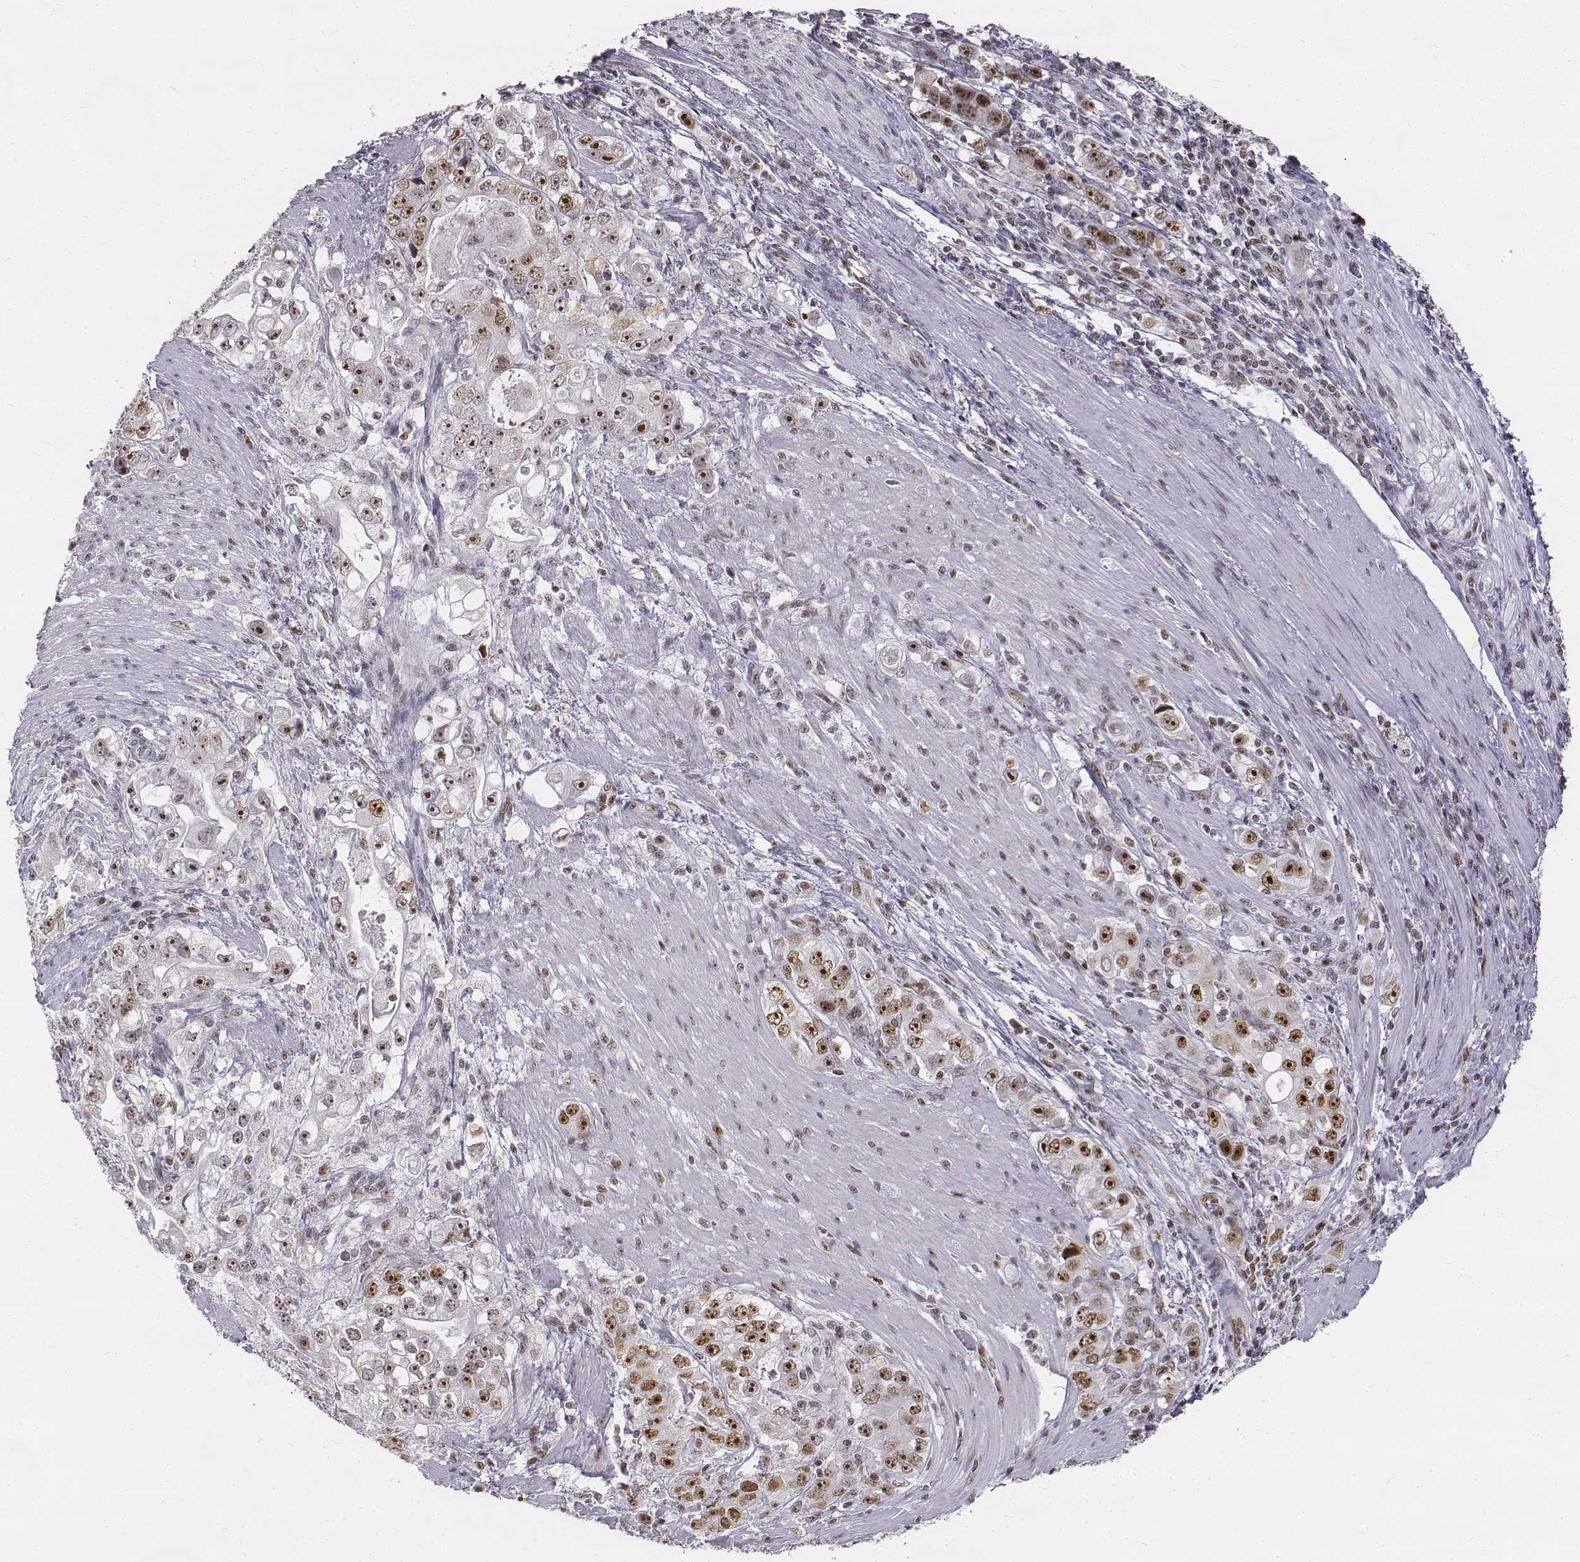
{"staining": {"intensity": "moderate", "quantity": ">75%", "location": "nuclear"}, "tissue": "stomach cancer", "cell_type": "Tumor cells", "image_type": "cancer", "snomed": [{"axis": "morphology", "description": "Adenocarcinoma, NOS"}, {"axis": "topography", "description": "Stomach, lower"}], "caption": "A histopathology image of human stomach cancer stained for a protein demonstrates moderate nuclear brown staining in tumor cells.", "gene": "PHF6", "patient": {"sex": "female", "age": 72}}